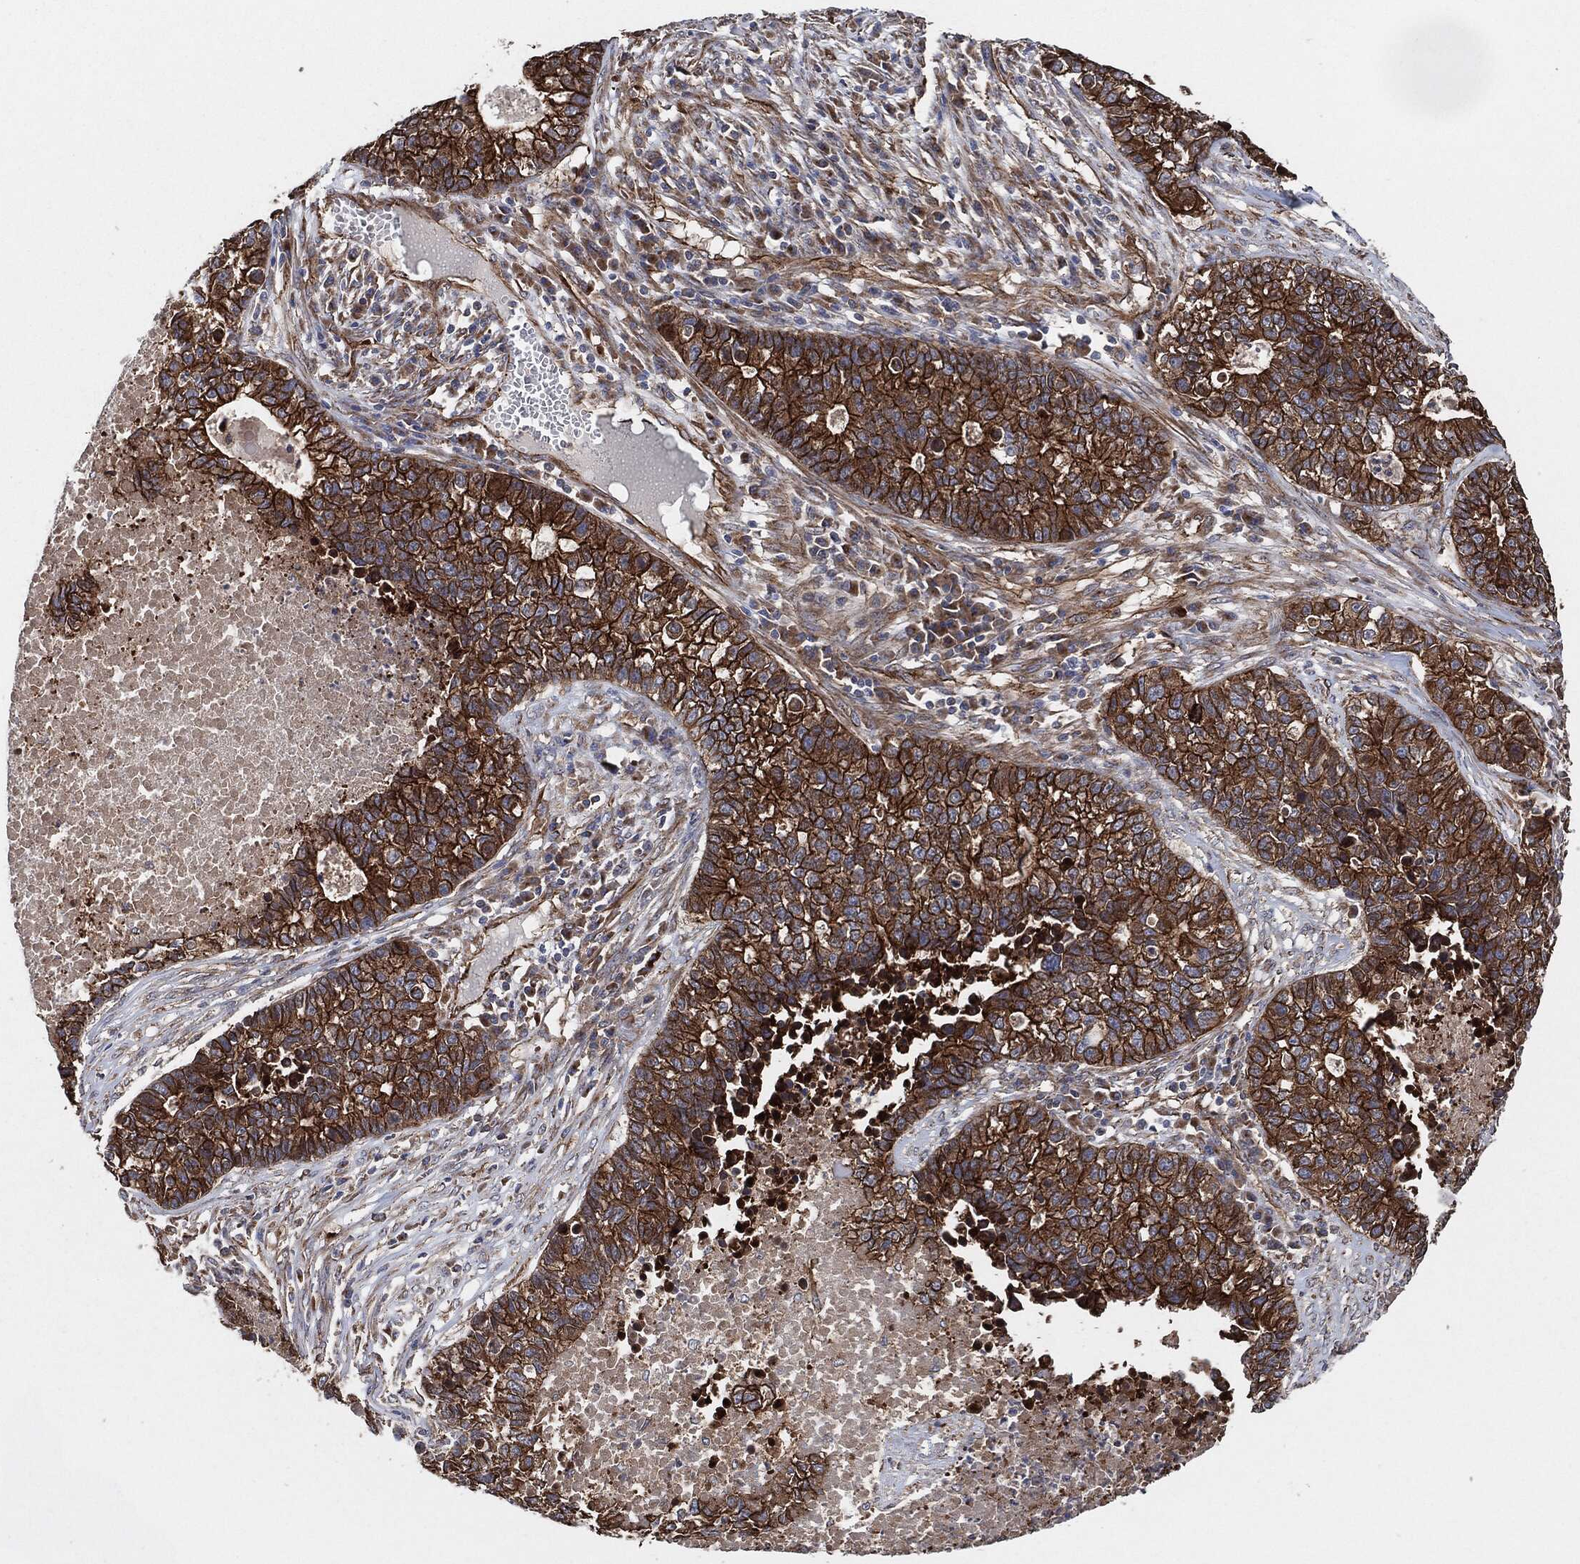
{"staining": {"intensity": "strong", "quantity": ">75%", "location": "cytoplasmic/membranous"}, "tissue": "lung cancer", "cell_type": "Tumor cells", "image_type": "cancer", "snomed": [{"axis": "morphology", "description": "Adenocarcinoma, NOS"}, {"axis": "topography", "description": "Lung"}], "caption": "IHC image of neoplastic tissue: human adenocarcinoma (lung) stained using immunohistochemistry (IHC) shows high levels of strong protein expression localized specifically in the cytoplasmic/membranous of tumor cells, appearing as a cytoplasmic/membranous brown color.", "gene": "CTNNA1", "patient": {"sex": "male", "age": 57}}